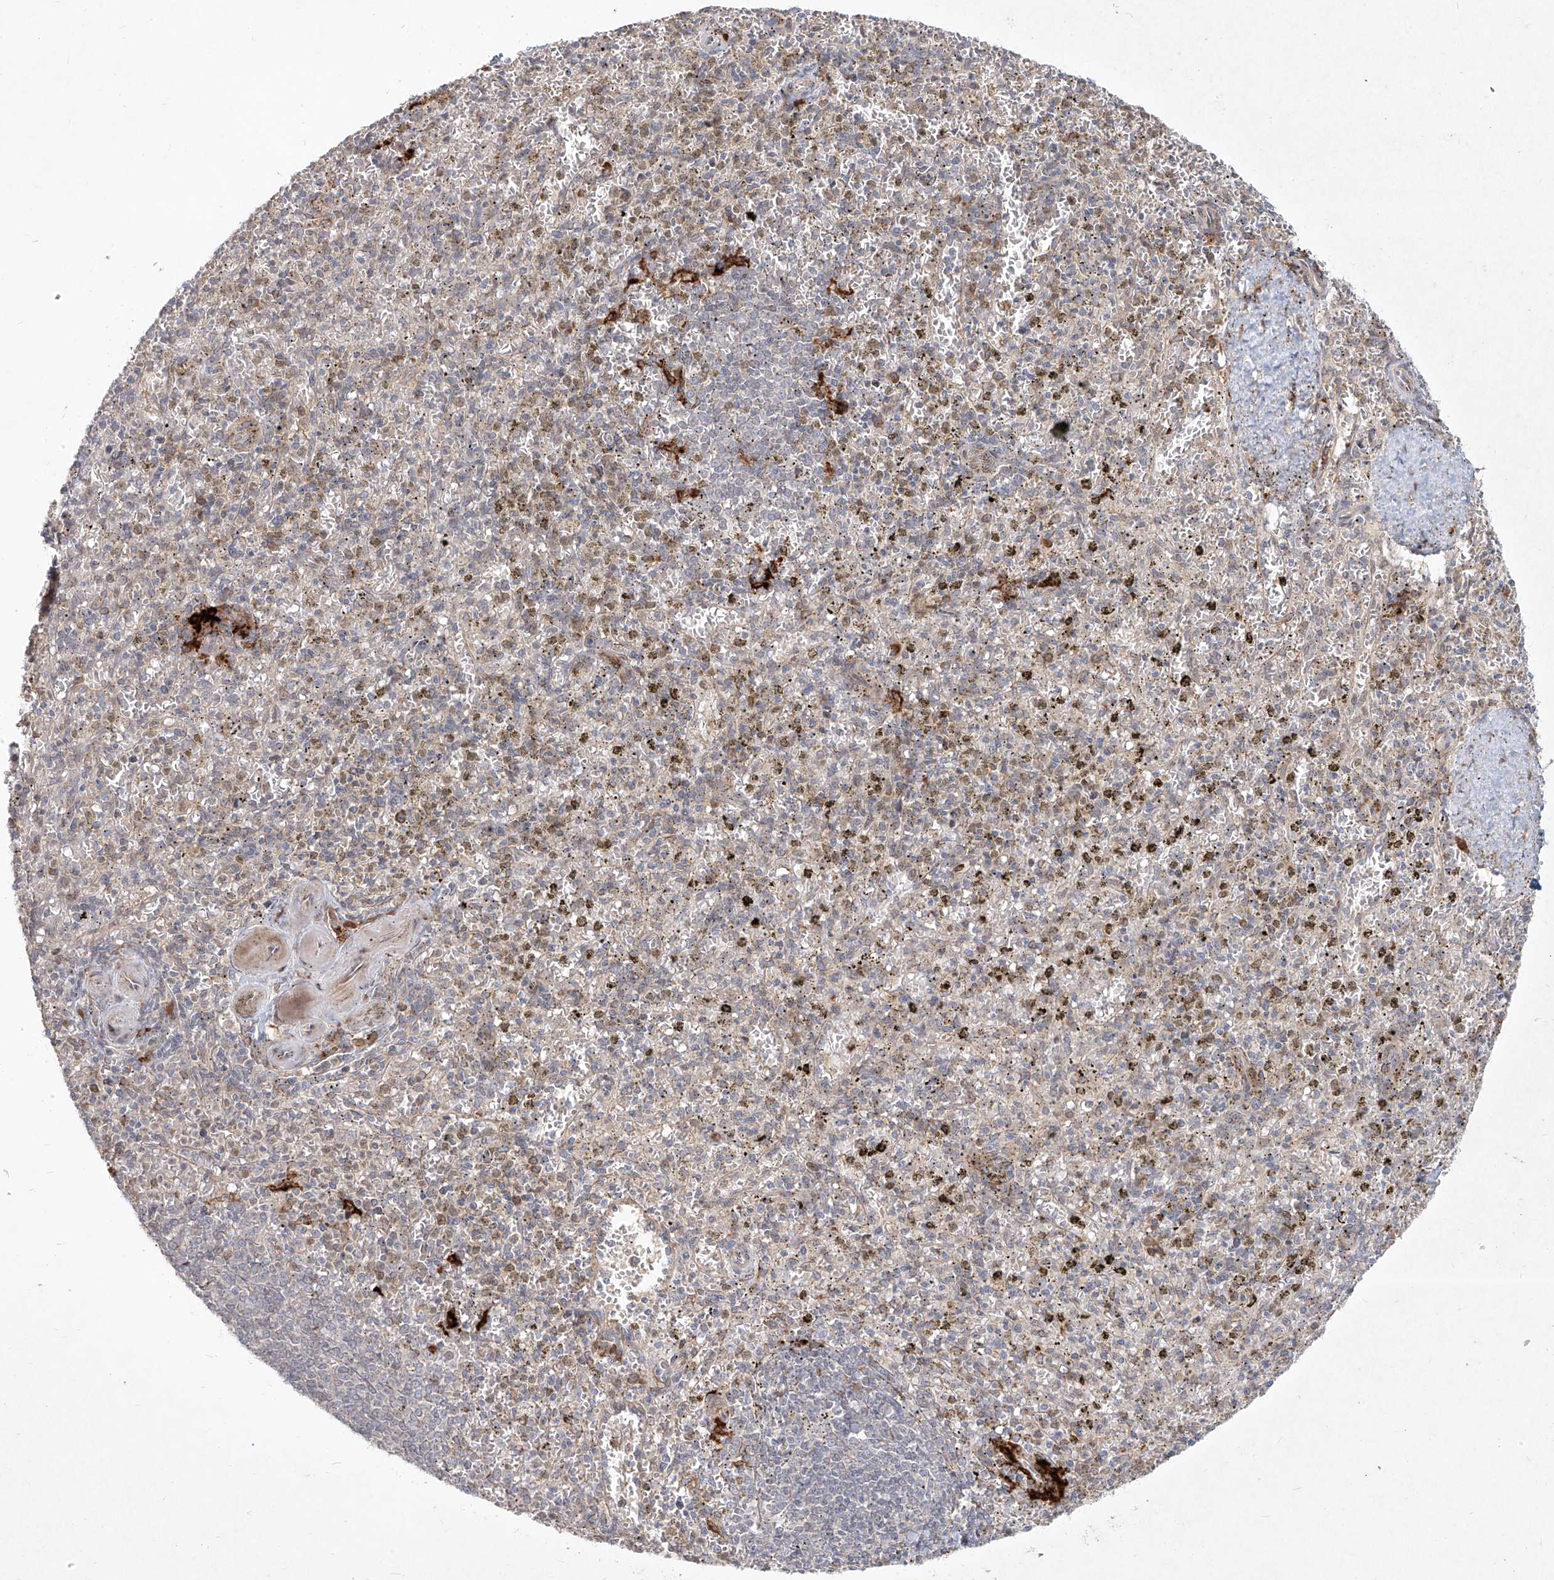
{"staining": {"intensity": "moderate", "quantity": "<25%", "location": "cytoplasmic/membranous"}, "tissue": "spleen", "cell_type": "Cells in red pulp", "image_type": "normal", "snomed": [{"axis": "morphology", "description": "Normal tissue, NOS"}, {"axis": "topography", "description": "Spleen"}], "caption": "Immunohistochemistry (IHC) photomicrograph of unremarkable spleen: spleen stained using immunohistochemistry shows low levels of moderate protein expression localized specifically in the cytoplasmic/membranous of cells in red pulp, appearing as a cytoplasmic/membranous brown color.", "gene": "CD209", "patient": {"sex": "male", "age": 72}}